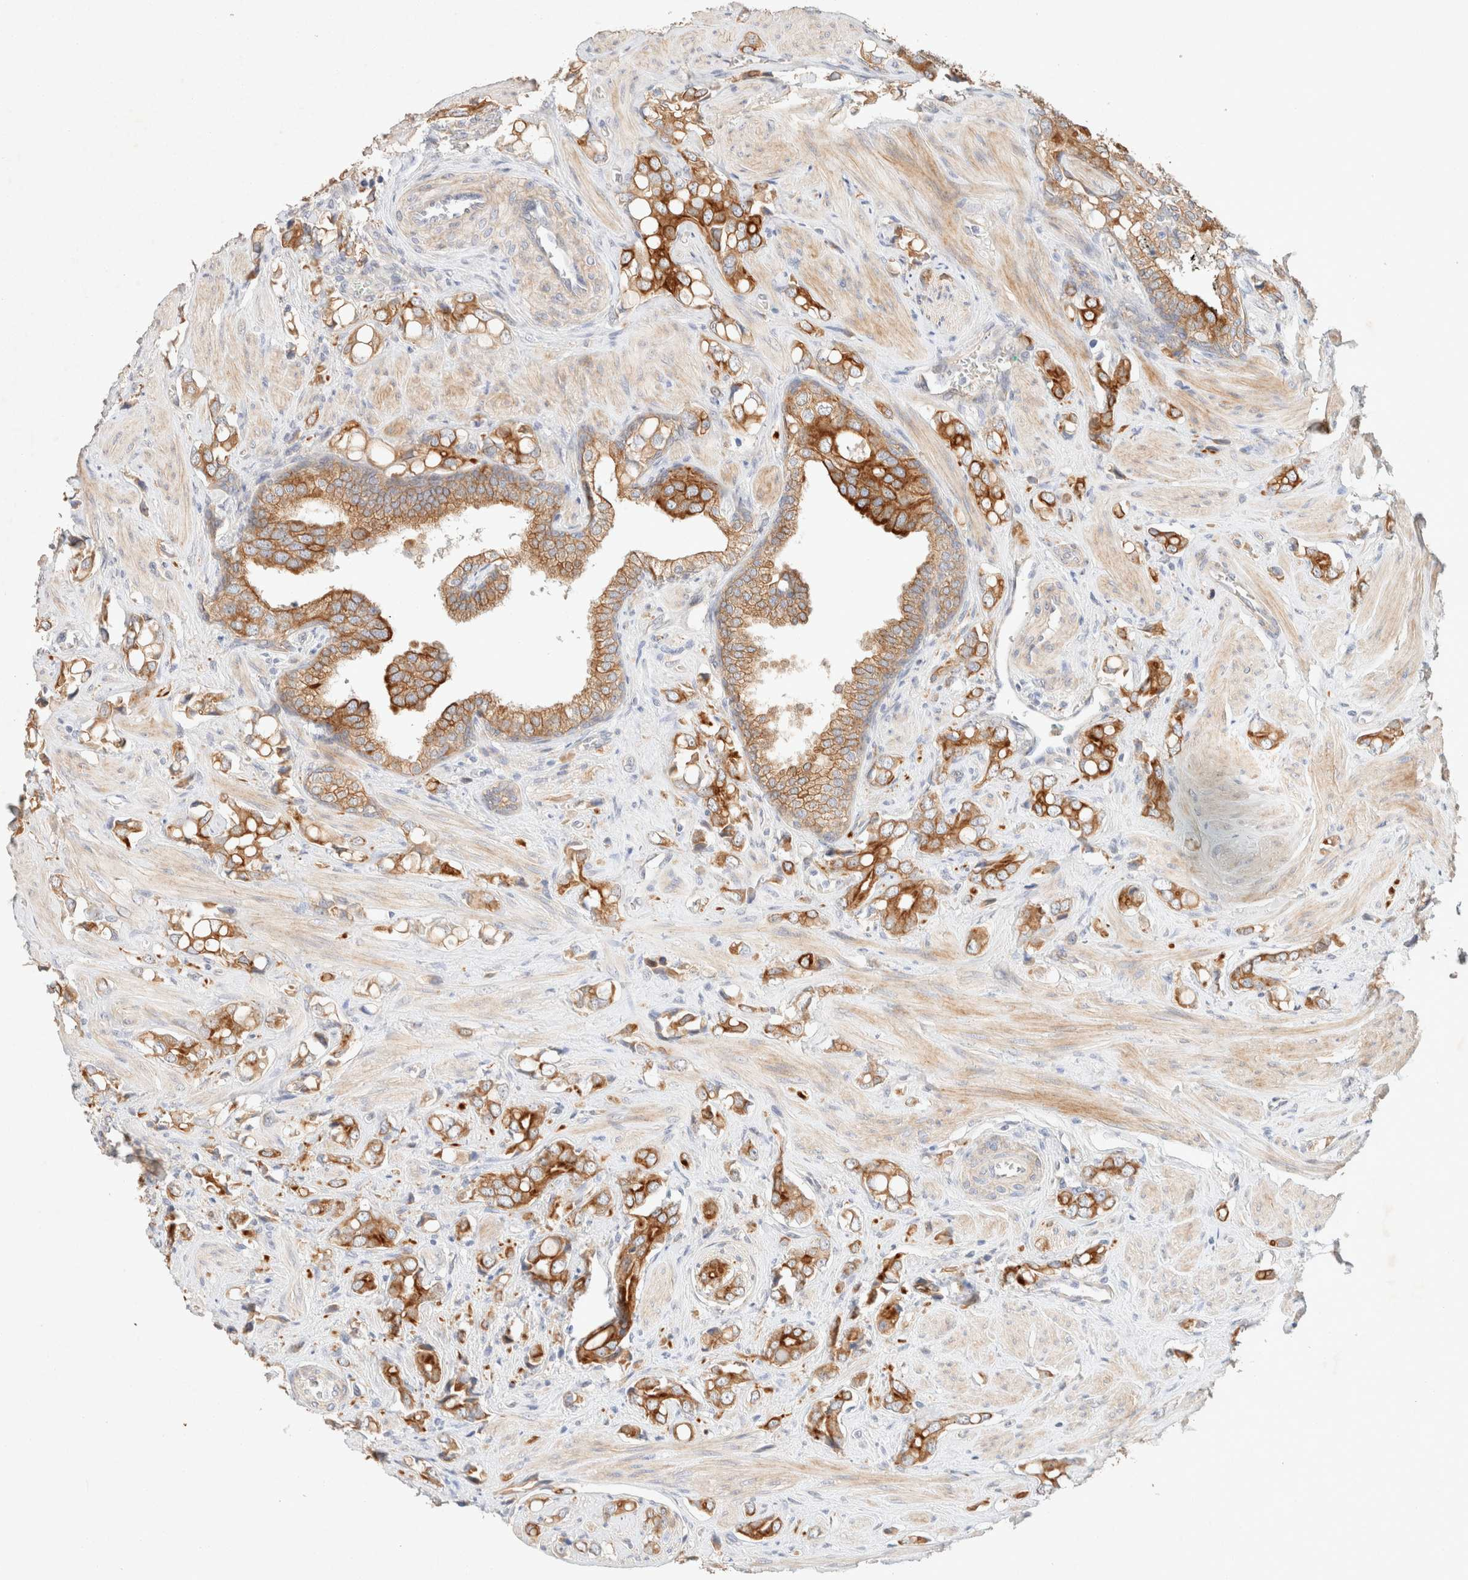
{"staining": {"intensity": "strong", "quantity": ">75%", "location": "cytoplasmic/membranous"}, "tissue": "prostate cancer", "cell_type": "Tumor cells", "image_type": "cancer", "snomed": [{"axis": "morphology", "description": "Adenocarcinoma, High grade"}, {"axis": "topography", "description": "Prostate"}], "caption": "Immunohistochemical staining of human prostate cancer demonstrates high levels of strong cytoplasmic/membranous protein staining in about >75% of tumor cells.", "gene": "CSNK1E", "patient": {"sex": "male", "age": 52}}